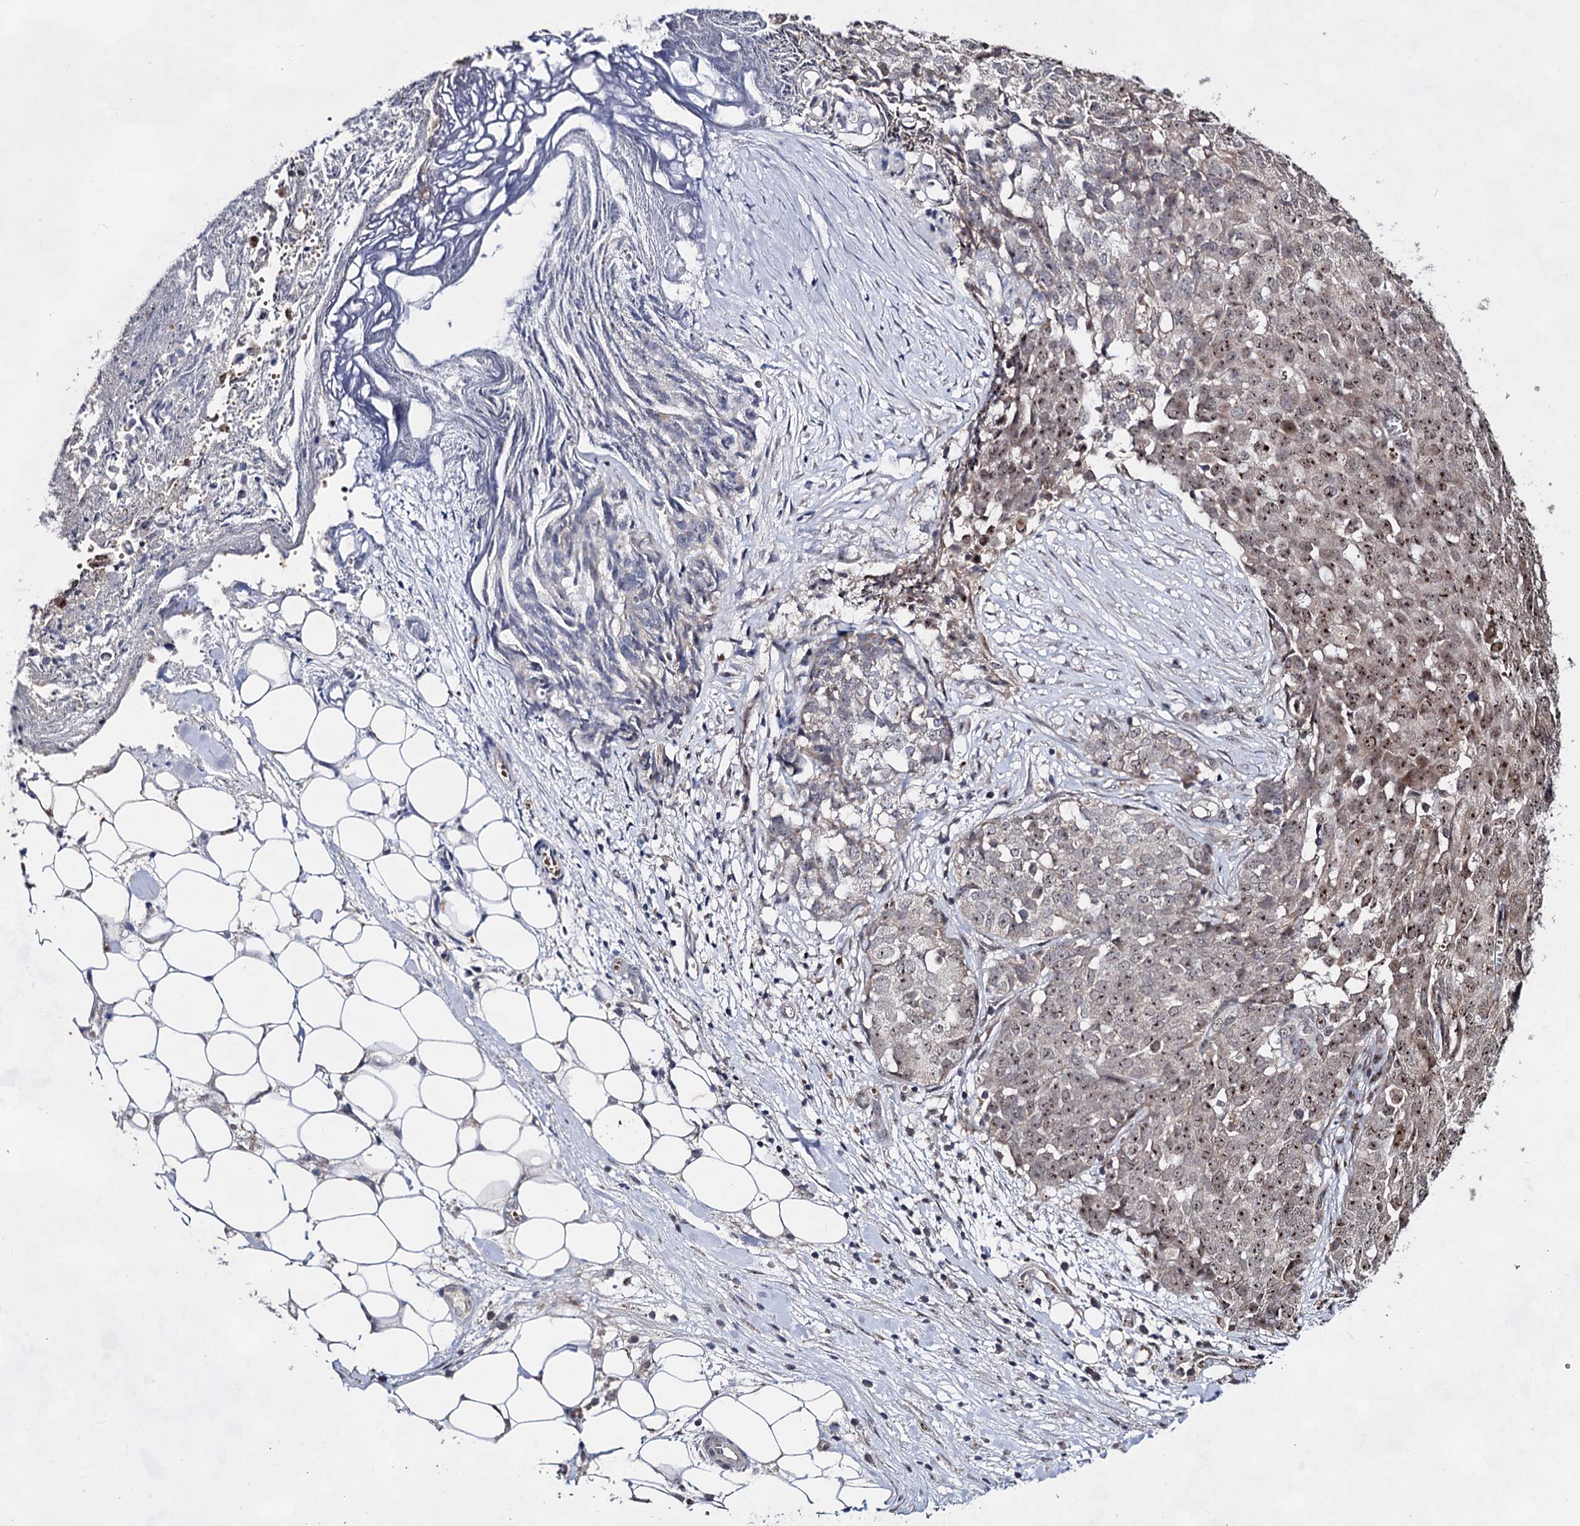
{"staining": {"intensity": "moderate", "quantity": ">75%", "location": "nuclear"}, "tissue": "ovarian cancer", "cell_type": "Tumor cells", "image_type": "cancer", "snomed": [{"axis": "morphology", "description": "Cystadenocarcinoma, serous, NOS"}, {"axis": "topography", "description": "Soft tissue"}, {"axis": "topography", "description": "Ovary"}], "caption": "Protein expression analysis of human ovarian cancer reveals moderate nuclear staining in about >75% of tumor cells.", "gene": "EXOSC10", "patient": {"sex": "female", "age": 57}}